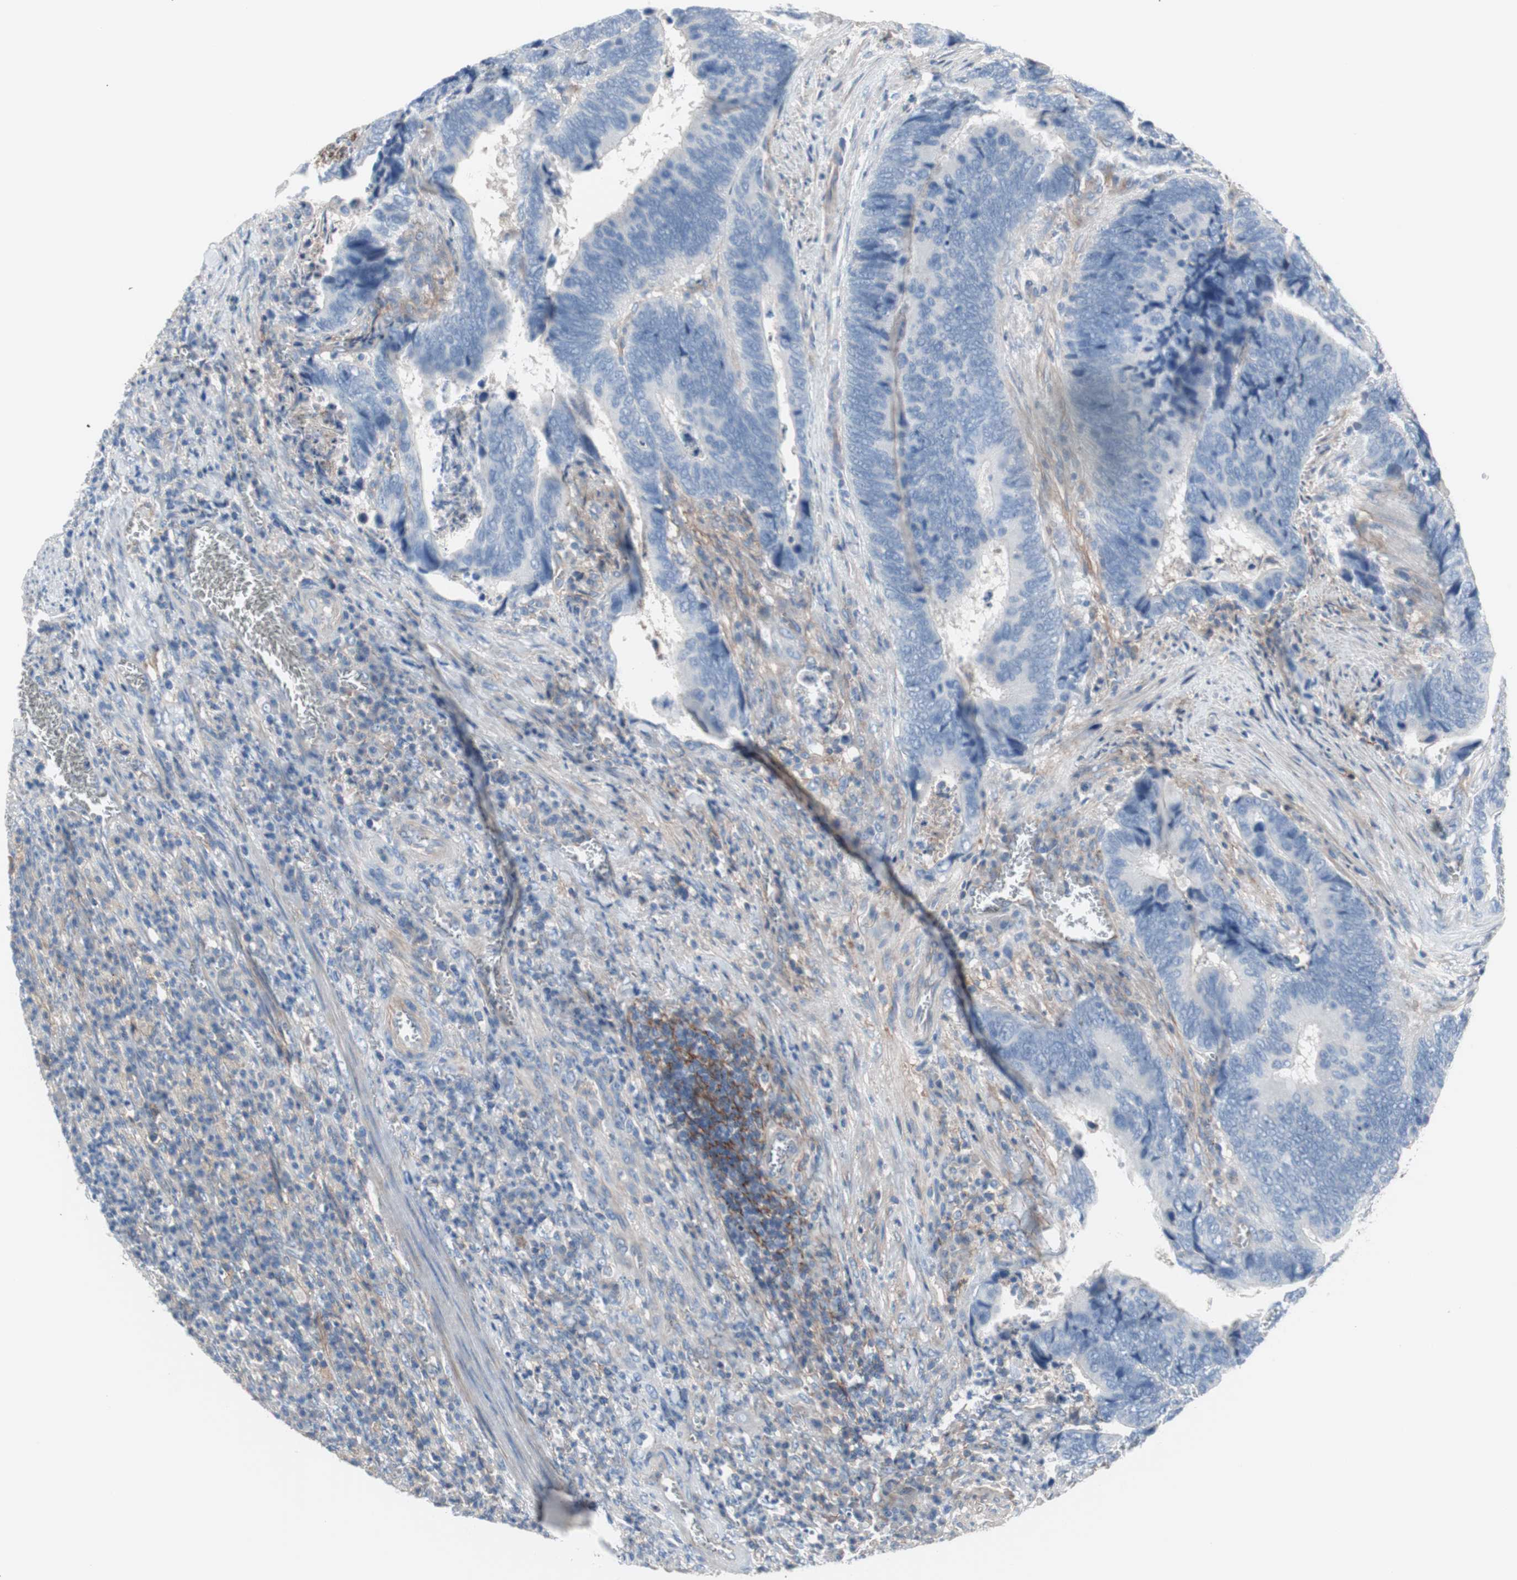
{"staining": {"intensity": "negative", "quantity": "none", "location": "none"}, "tissue": "colorectal cancer", "cell_type": "Tumor cells", "image_type": "cancer", "snomed": [{"axis": "morphology", "description": "Adenocarcinoma, NOS"}, {"axis": "topography", "description": "Colon"}], "caption": "This image is of colorectal cancer (adenocarcinoma) stained with immunohistochemistry (IHC) to label a protein in brown with the nuclei are counter-stained blue. There is no positivity in tumor cells.", "gene": "CD81", "patient": {"sex": "male", "age": 72}}